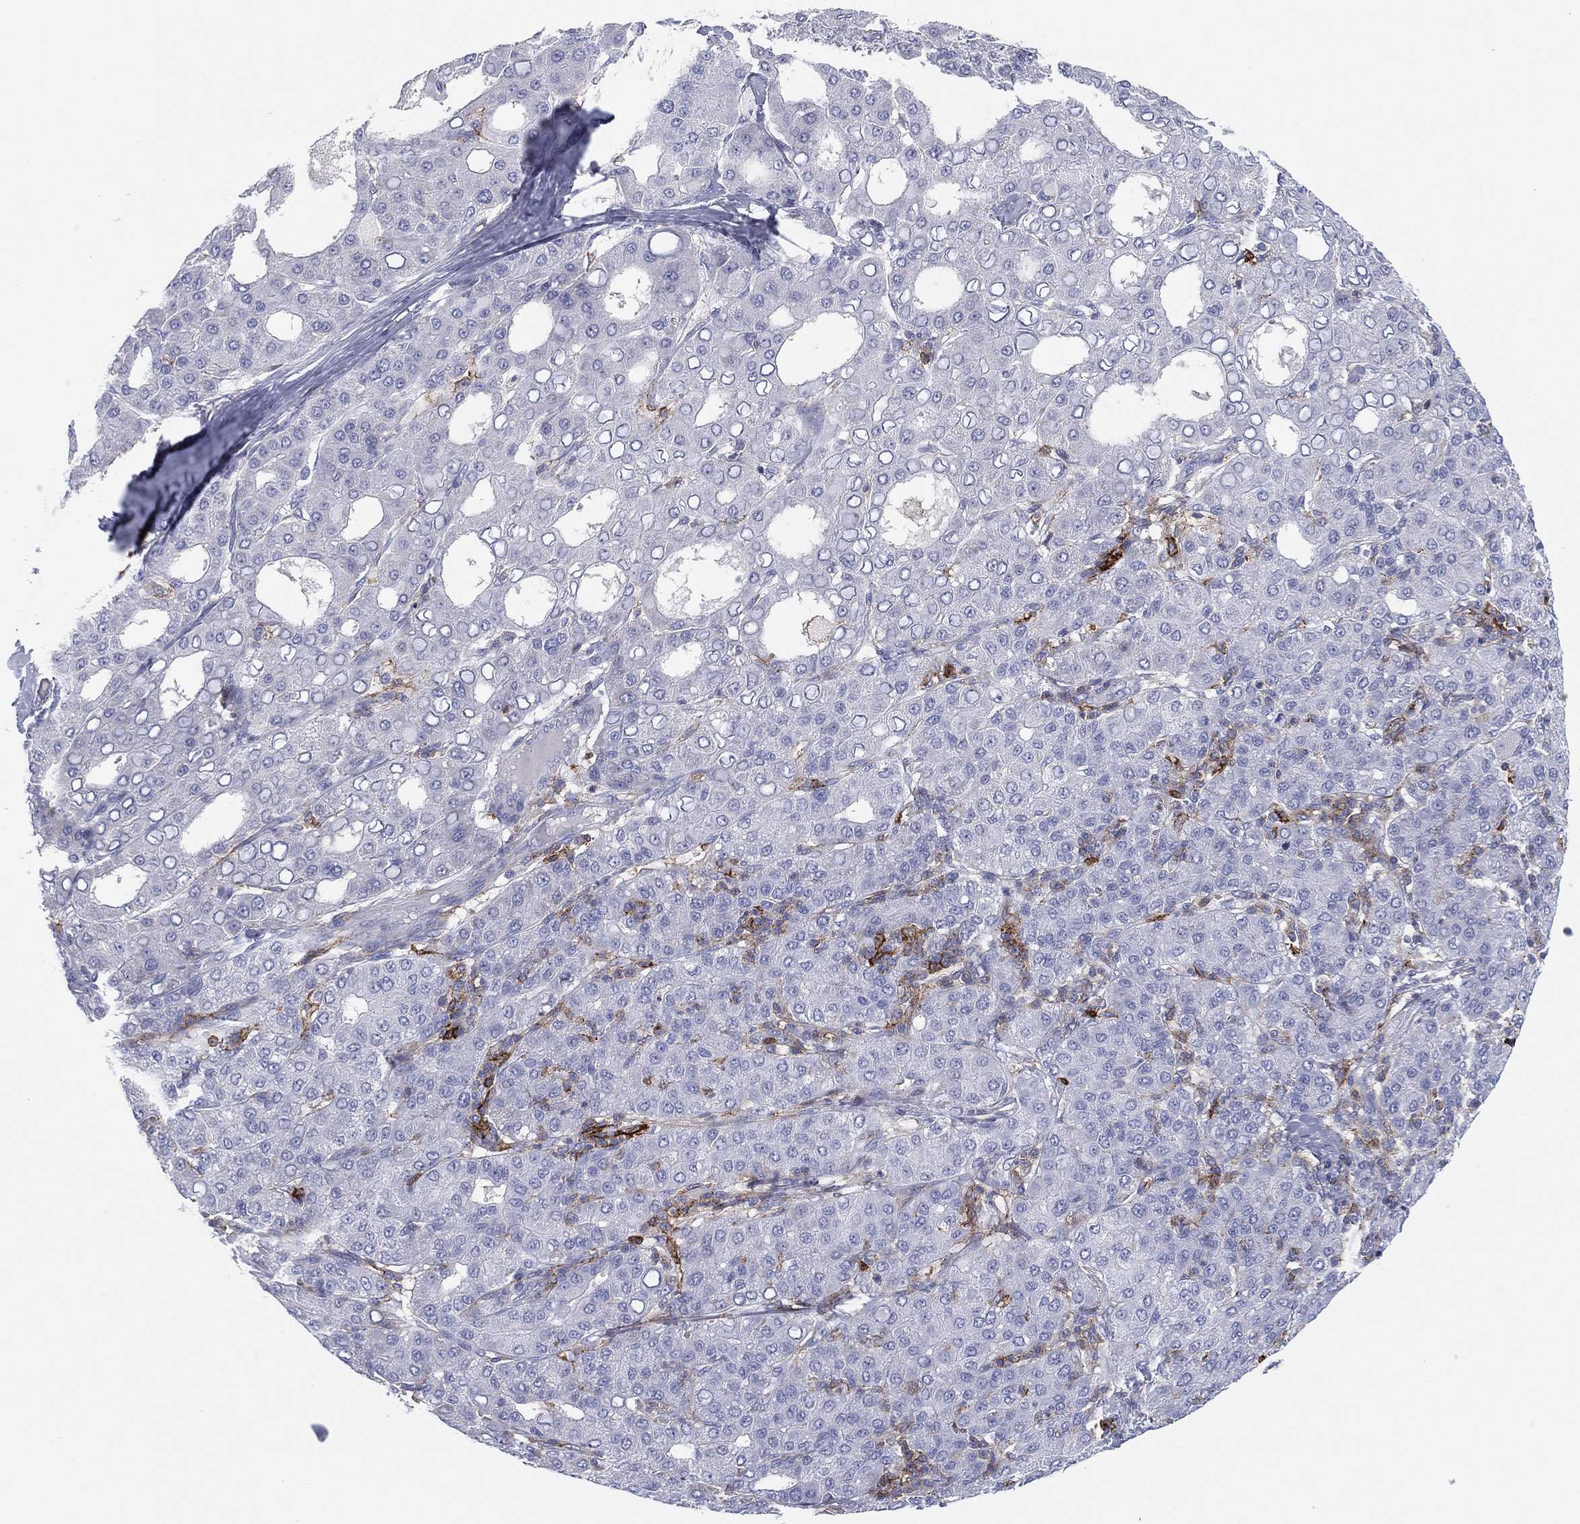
{"staining": {"intensity": "negative", "quantity": "none", "location": "none"}, "tissue": "liver cancer", "cell_type": "Tumor cells", "image_type": "cancer", "snomed": [{"axis": "morphology", "description": "Carcinoma, Hepatocellular, NOS"}, {"axis": "topography", "description": "Liver"}], "caption": "IHC photomicrograph of neoplastic tissue: liver cancer (hepatocellular carcinoma) stained with DAB exhibits no significant protein positivity in tumor cells. (DAB (3,3'-diaminobenzidine) IHC with hematoxylin counter stain).", "gene": "SELPLG", "patient": {"sex": "male", "age": 65}}